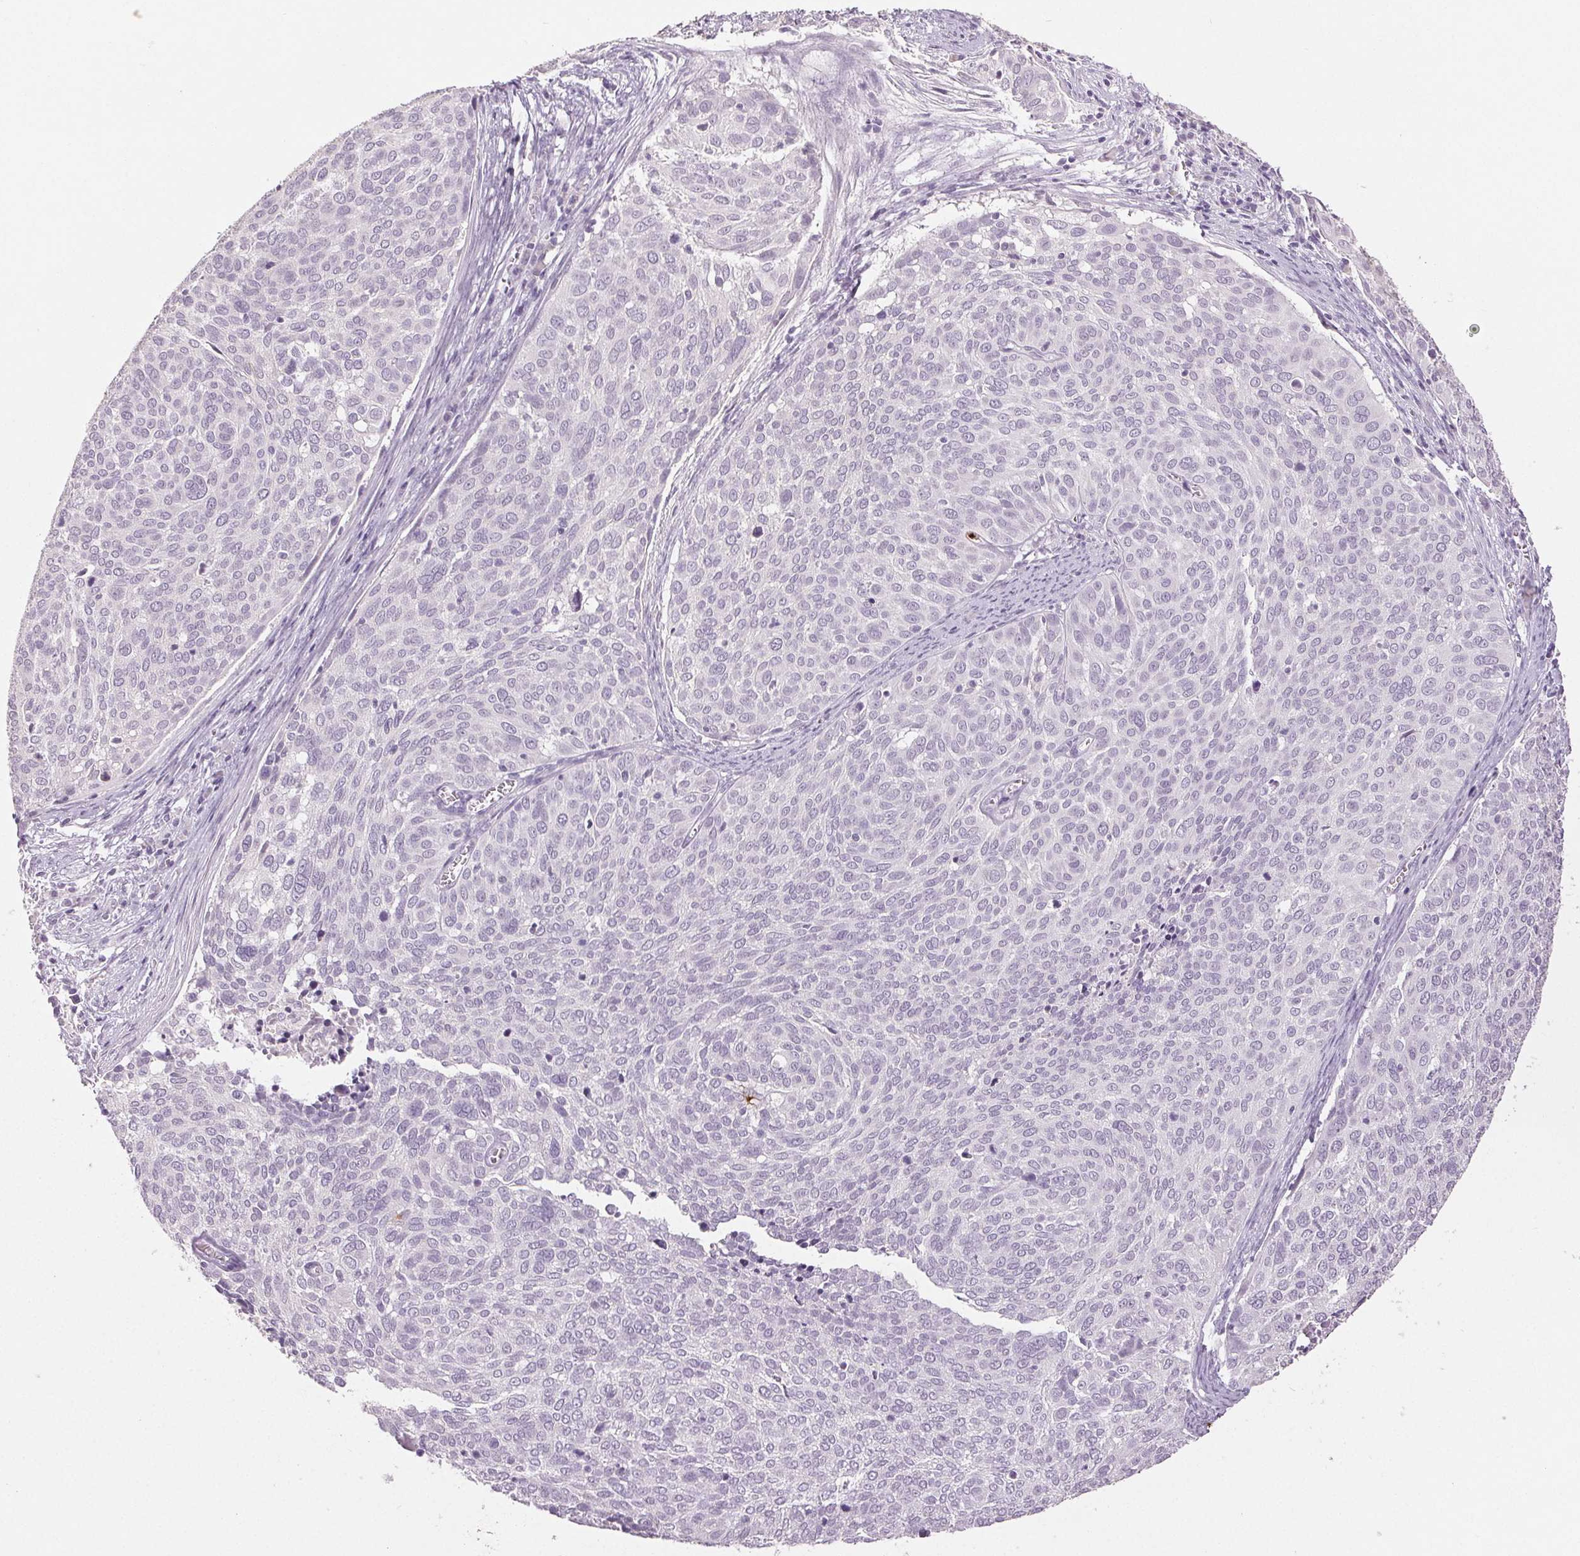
{"staining": {"intensity": "negative", "quantity": "none", "location": "none"}, "tissue": "cervical cancer", "cell_type": "Tumor cells", "image_type": "cancer", "snomed": [{"axis": "morphology", "description": "Squamous cell carcinoma, NOS"}, {"axis": "topography", "description": "Cervix"}], "caption": "The photomicrograph demonstrates no staining of tumor cells in cervical squamous cell carcinoma. Nuclei are stained in blue.", "gene": "LTF", "patient": {"sex": "female", "age": 39}}